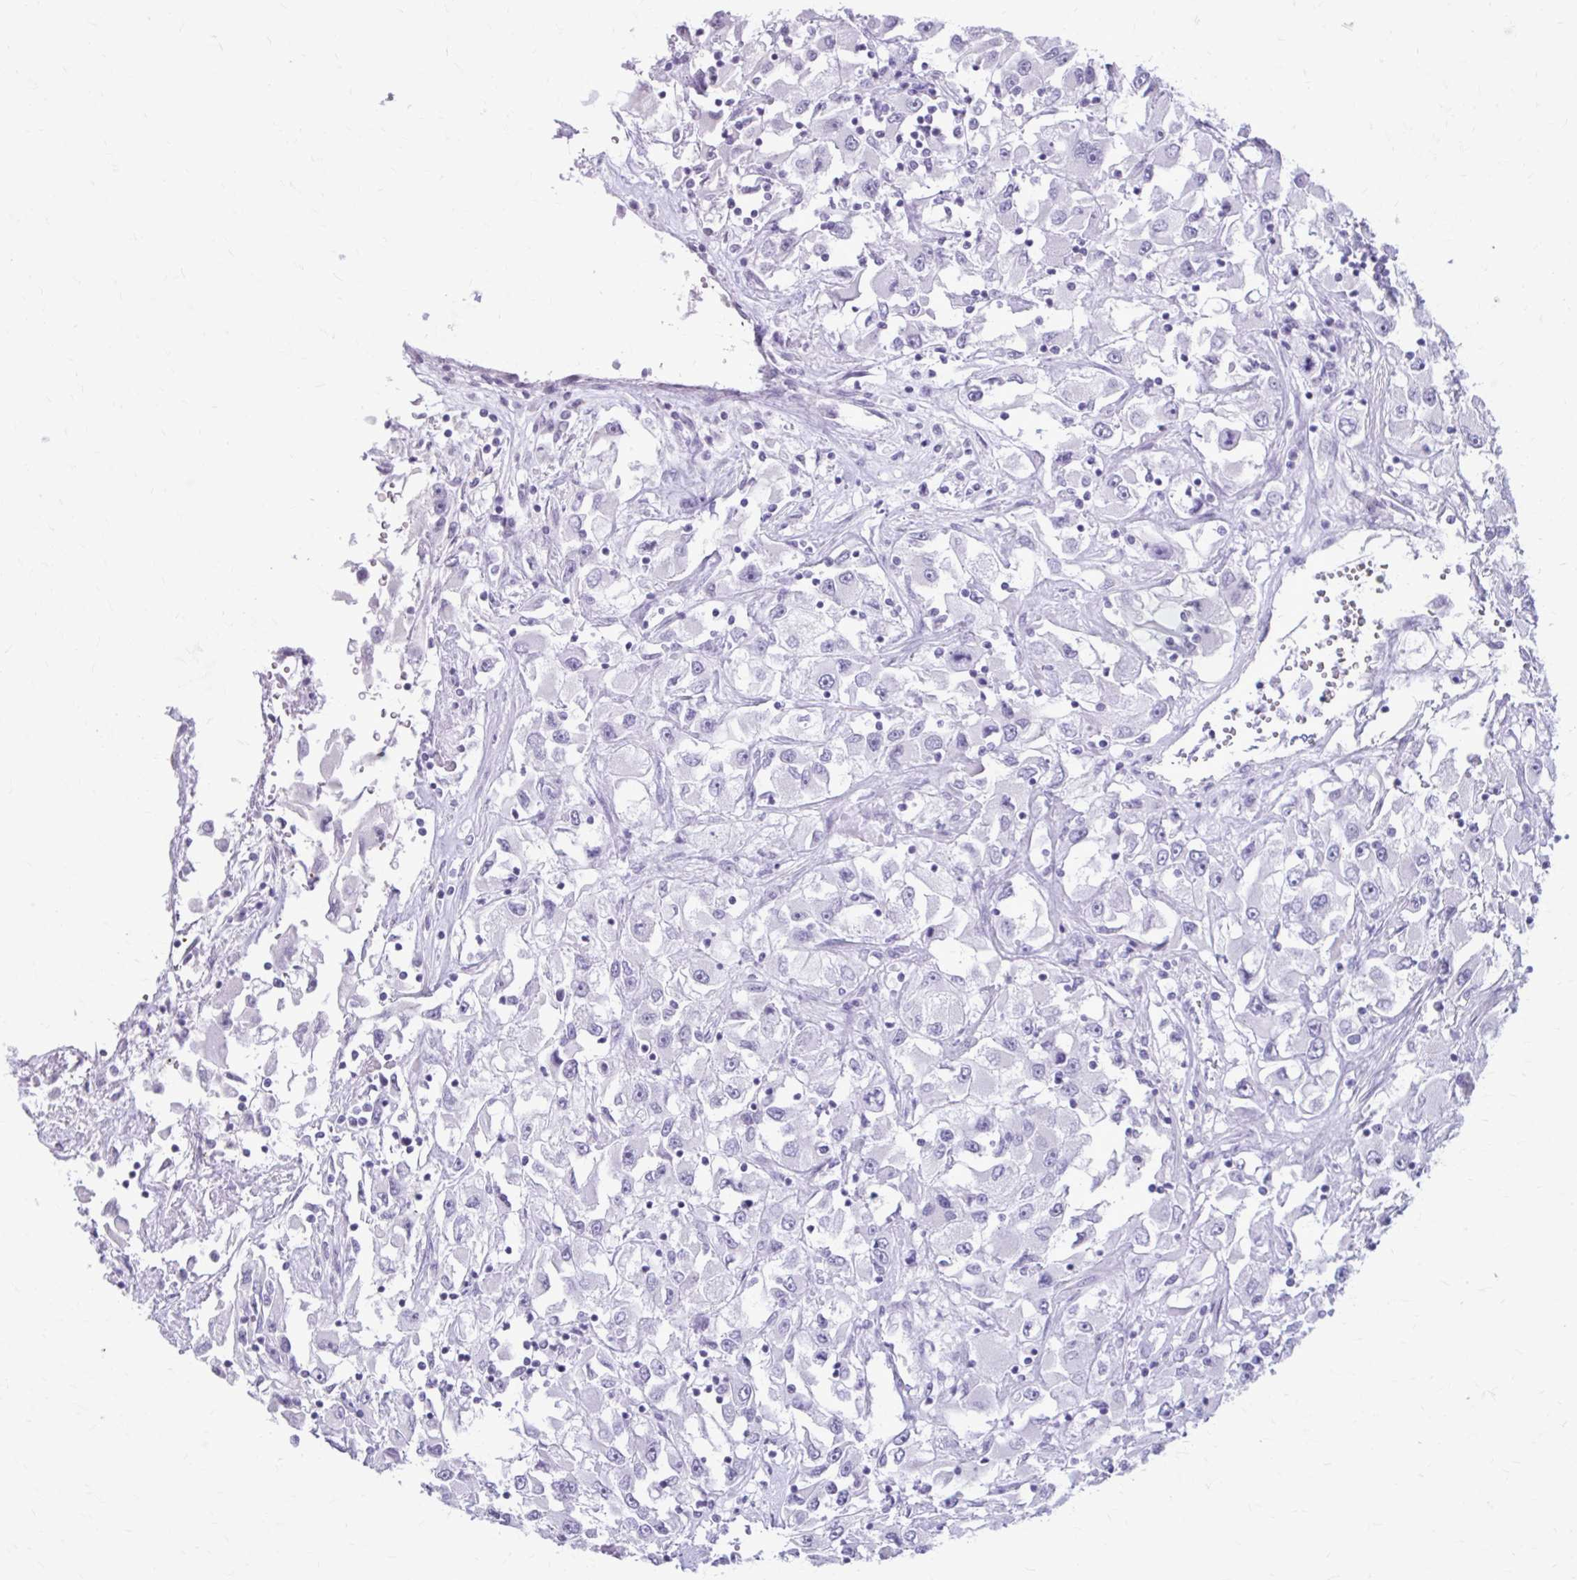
{"staining": {"intensity": "negative", "quantity": "none", "location": "none"}, "tissue": "renal cancer", "cell_type": "Tumor cells", "image_type": "cancer", "snomed": [{"axis": "morphology", "description": "Adenocarcinoma, NOS"}, {"axis": "topography", "description": "Kidney"}], "caption": "This micrograph is of renal adenocarcinoma stained with immunohistochemistry (IHC) to label a protein in brown with the nuclei are counter-stained blue. There is no staining in tumor cells. (IHC, brightfield microscopy, high magnification).", "gene": "KRT5", "patient": {"sex": "female", "age": 52}}